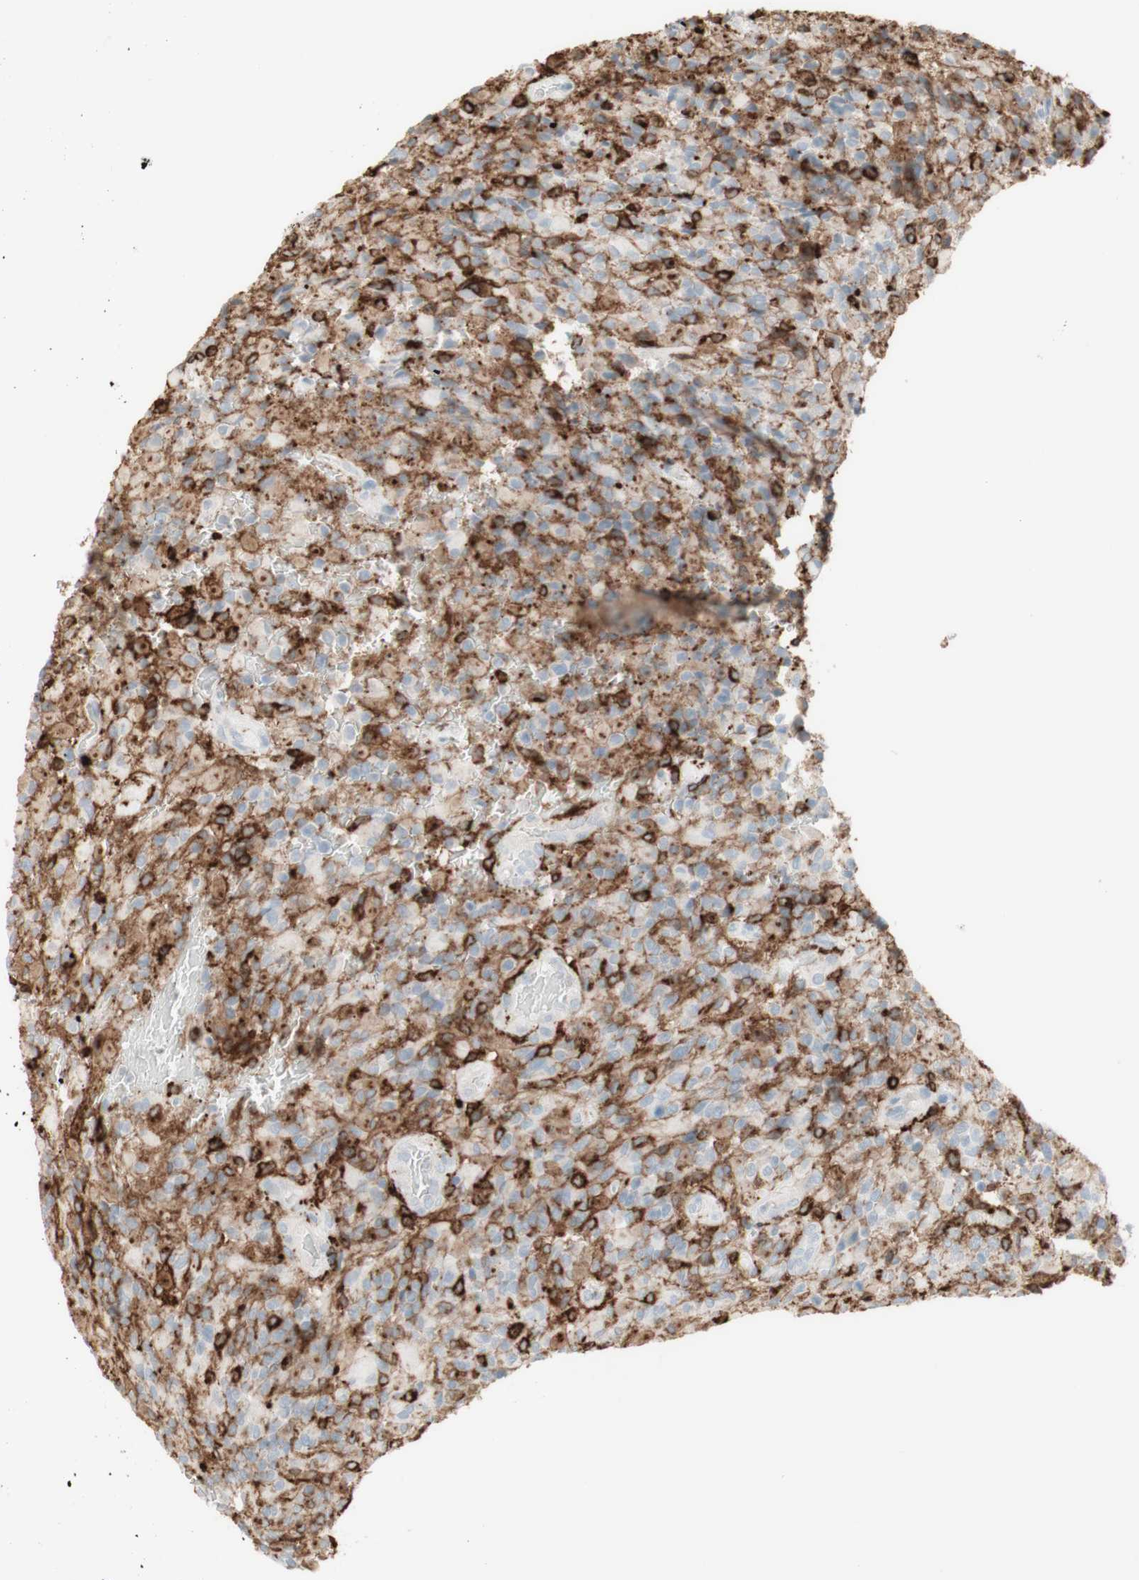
{"staining": {"intensity": "moderate", "quantity": "<25%", "location": "cytoplasmic/membranous"}, "tissue": "glioma", "cell_type": "Tumor cells", "image_type": "cancer", "snomed": [{"axis": "morphology", "description": "Glioma, malignant, High grade"}, {"axis": "topography", "description": "Brain"}], "caption": "Approximately <25% of tumor cells in glioma exhibit moderate cytoplasmic/membranous protein positivity as visualized by brown immunohistochemical staining.", "gene": "HLA-DPB1", "patient": {"sex": "male", "age": 71}}